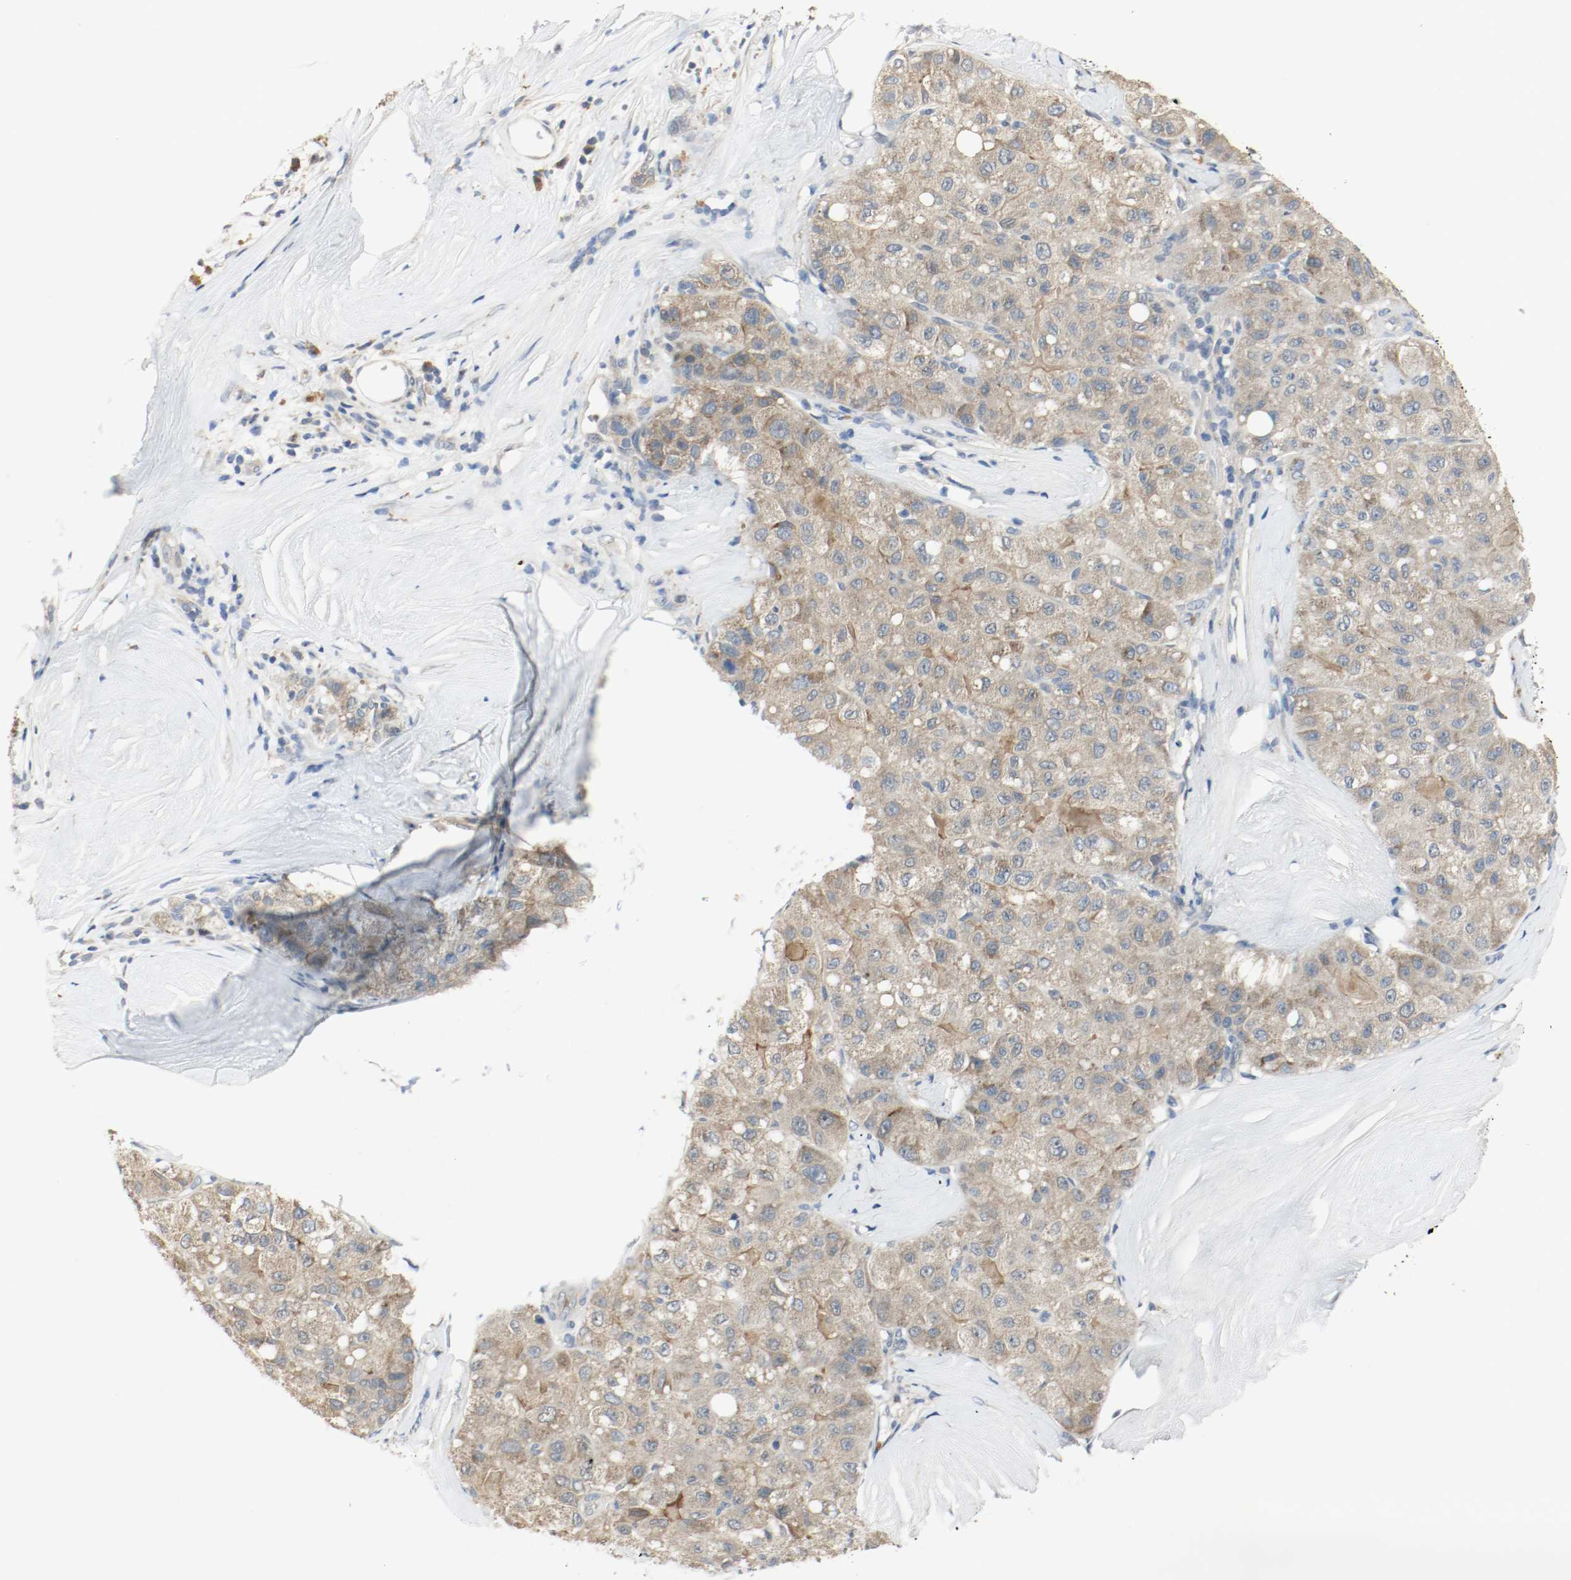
{"staining": {"intensity": "moderate", "quantity": ">75%", "location": "cytoplasmic/membranous"}, "tissue": "liver cancer", "cell_type": "Tumor cells", "image_type": "cancer", "snomed": [{"axis": "morphology", "description": "Carcinoma, Hepatocellular, NOS"}, {"axis": "topography", "description": "Liver"}], "caption": "Liver cancer (hepatocellular carcinoma) was stained to show a protein in brown. There is medium levels of moderate cytoplasmic/membranous staining in approximately >75% of tumor cells. (DAB (3,3'-diaminobenzidine) IHC, brown staining for protein, blue staining for nuclei).", "gene": "MELTF", "patient": {"sex": "male", "age": 80}}